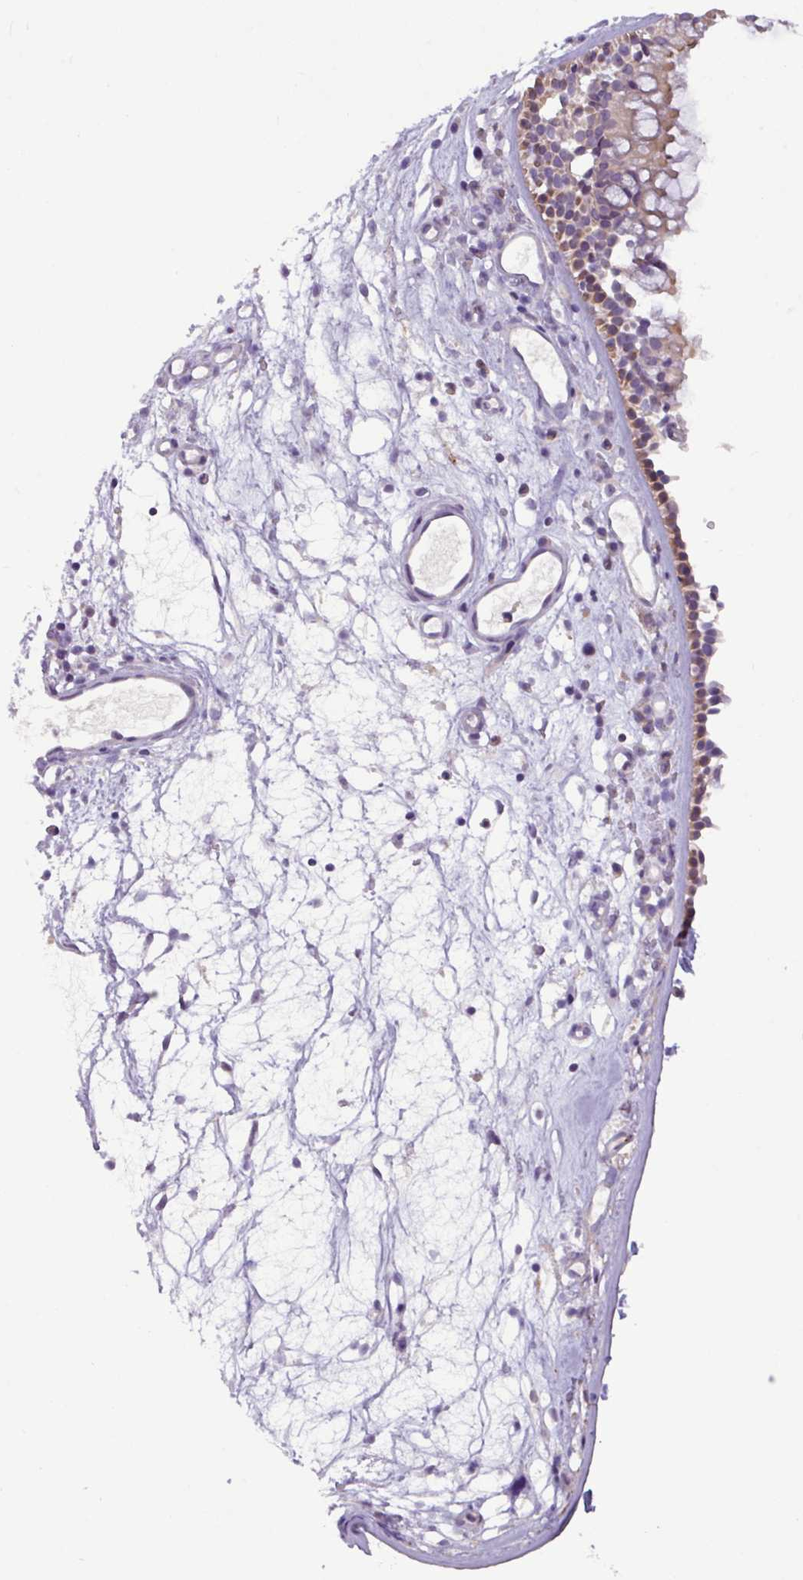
{"staining": {"intensity": "moderate", "quantity": "25%-75%", "location": "cytoplasmic/membranous"}, "tissue": "nasopharynx", "cell_type": "Respiratory epithelial cells", "image_type": "normal", "snomed": [{"axis": "morphology", "description": "Normal tissue, NOS"}, {"axis": "topography", "description": "Nasopharynx"}], "caption": "An immunohistochemistry image of benign tissue is shown. Protein staining in brown labels moderate cytoplasmic/membranous positivity in nasopharynx within respiratory epithelial cells. (brown staining indicates protein expression, while blue staining denotes nuclei).", "gene": "PNLDC1", "patient": {"sex": "male", "age": 63}}